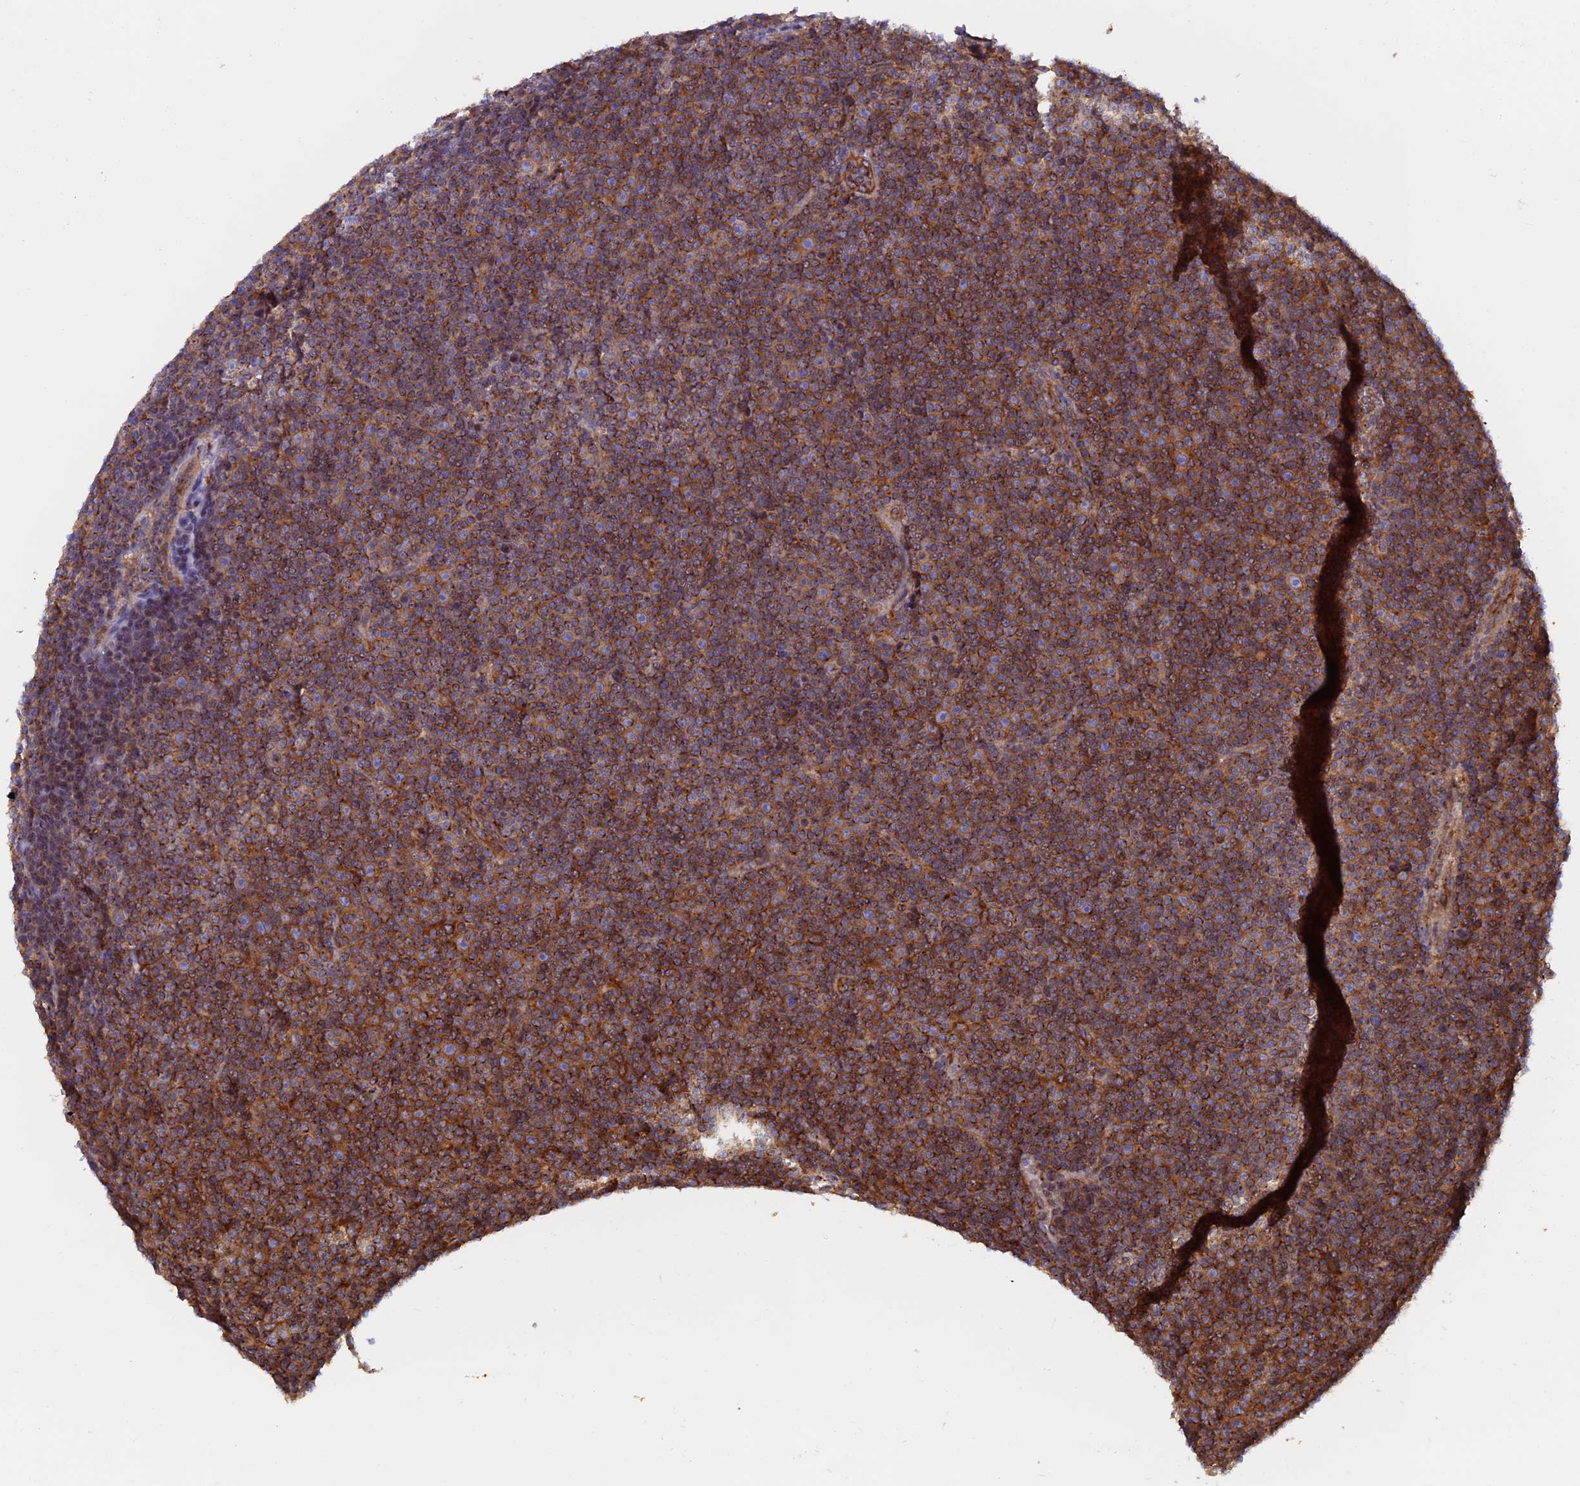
{"staining": {"intensity": "weak", "quantity": ">75%", "location": "cytoplasmic/membranous"}, "tissue": "lymphoma", "cell_type": "Tumor cells", "image_type": "cancer", "snomed": [{"axis": "morphology", "description": "Malignant lymphoma, non-Hodgkin's type, Low grade"}, {"axis": "topography", "description": "Lymph node"}], "caption": "DAB (3,3'-diaminobenzidine) immunohistochemical staining of human lymphoma displays weak cytoplasmic/membranous protein staining in about >75% of tumor cells.", "gene": "DCTN2", "patient": {"sex": "female", "age": 67}}